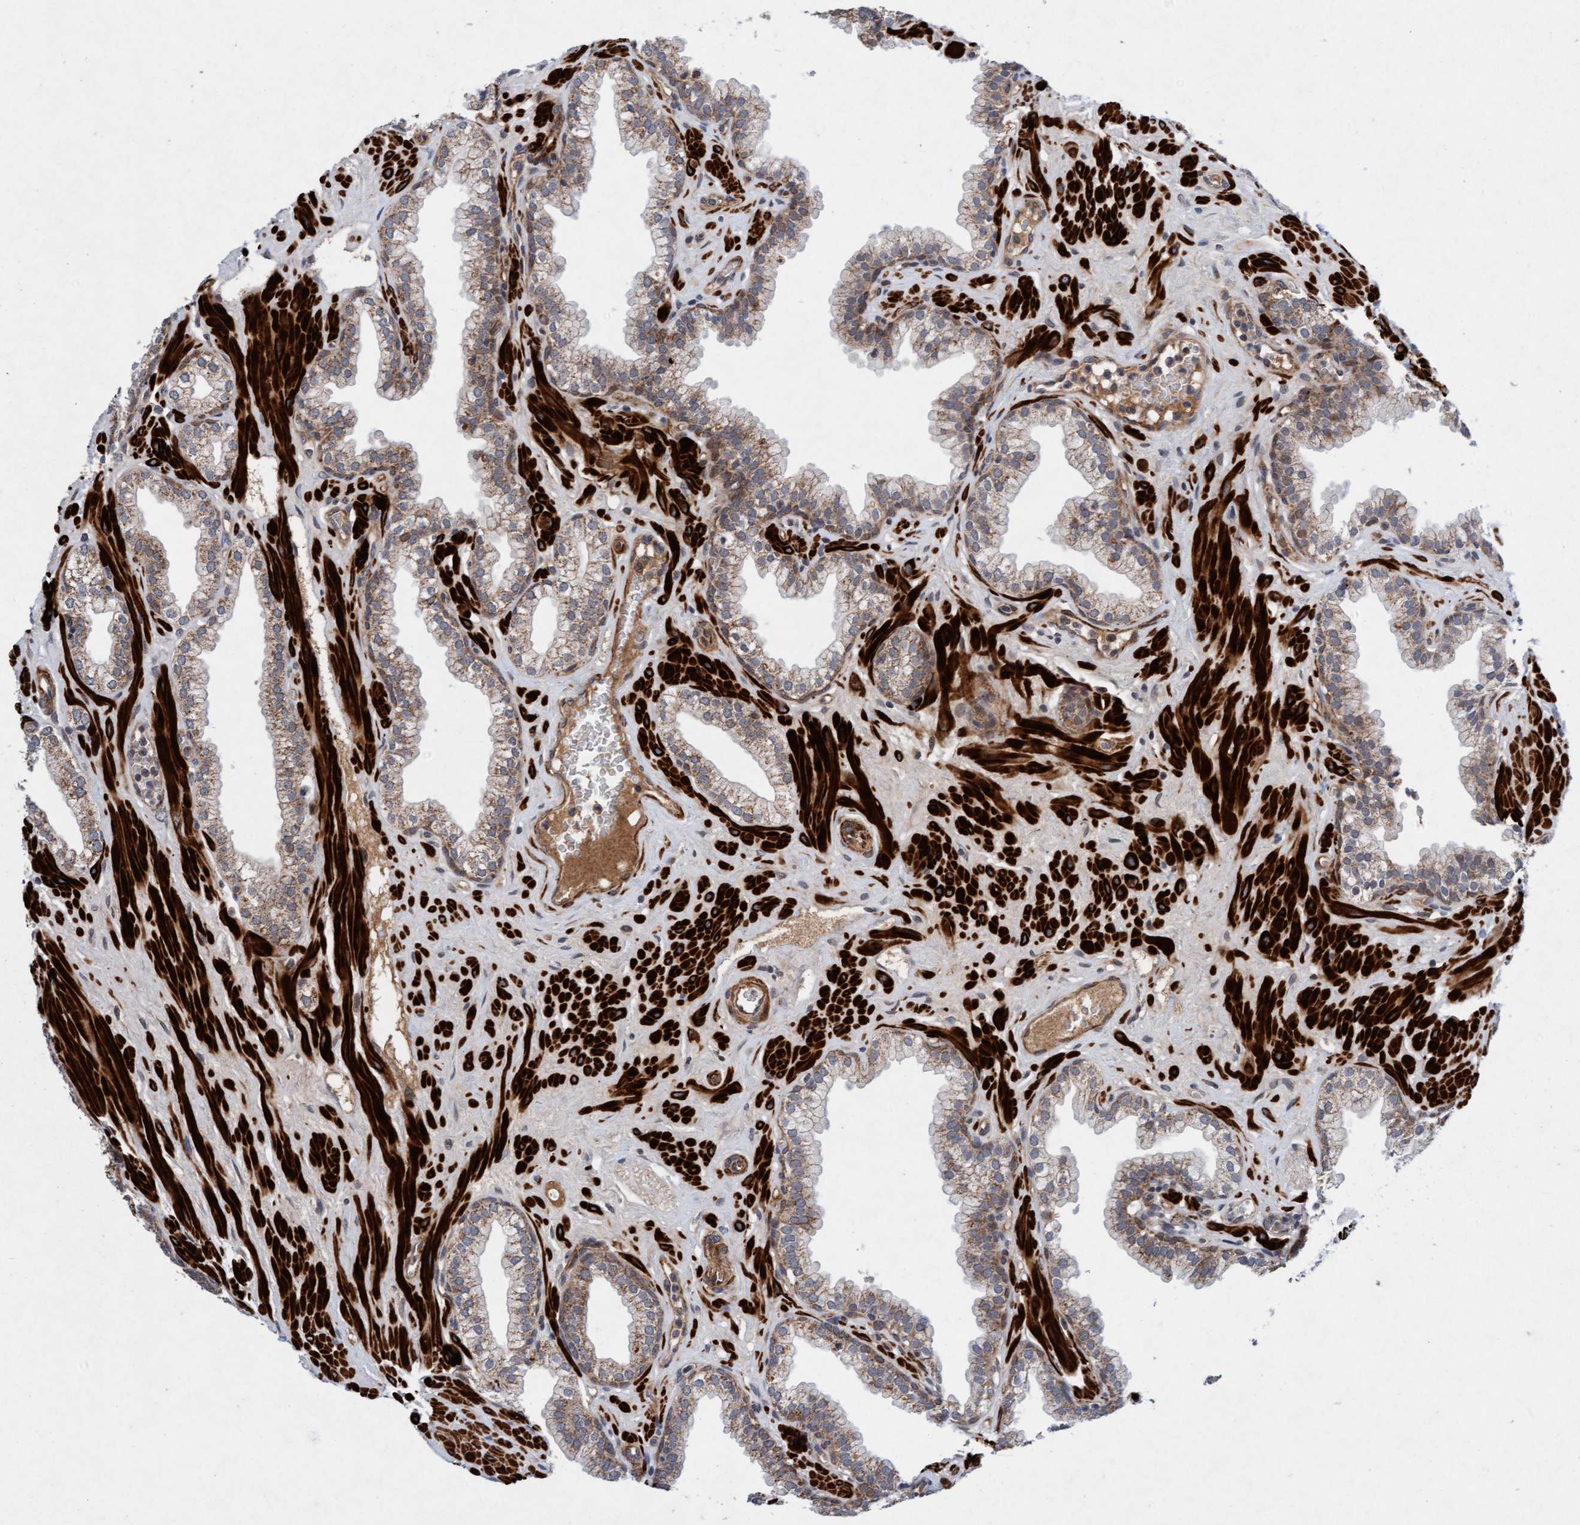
{"staining": {"intensity": "moderate", "quantity": ">75%", "location": "cytoplasmic/membranous"}, "tissue": "prostate", "cell_type": "Glandular cells", "image_type": "normal", "snomed": [{"axis": "morphology", "description": "Normal tissue, NOS"}, {"axis": "morphology", "description": "Urothelial carcinoma, Low grade"}, {"axis": "topography", "description": "Urinary bladder"}, {"axis": "topography", "description": "Prostate"}], "caption": "Immunohistochemistry photomicrograph of unremarkable prostate stained for a protein (brown), which reveals medium levels of moderate cytoplasmic/membranous expression in about >75% of glandular cells.", "gene": "TMEM70", "patient": {"sex": "male", "age": 60}}